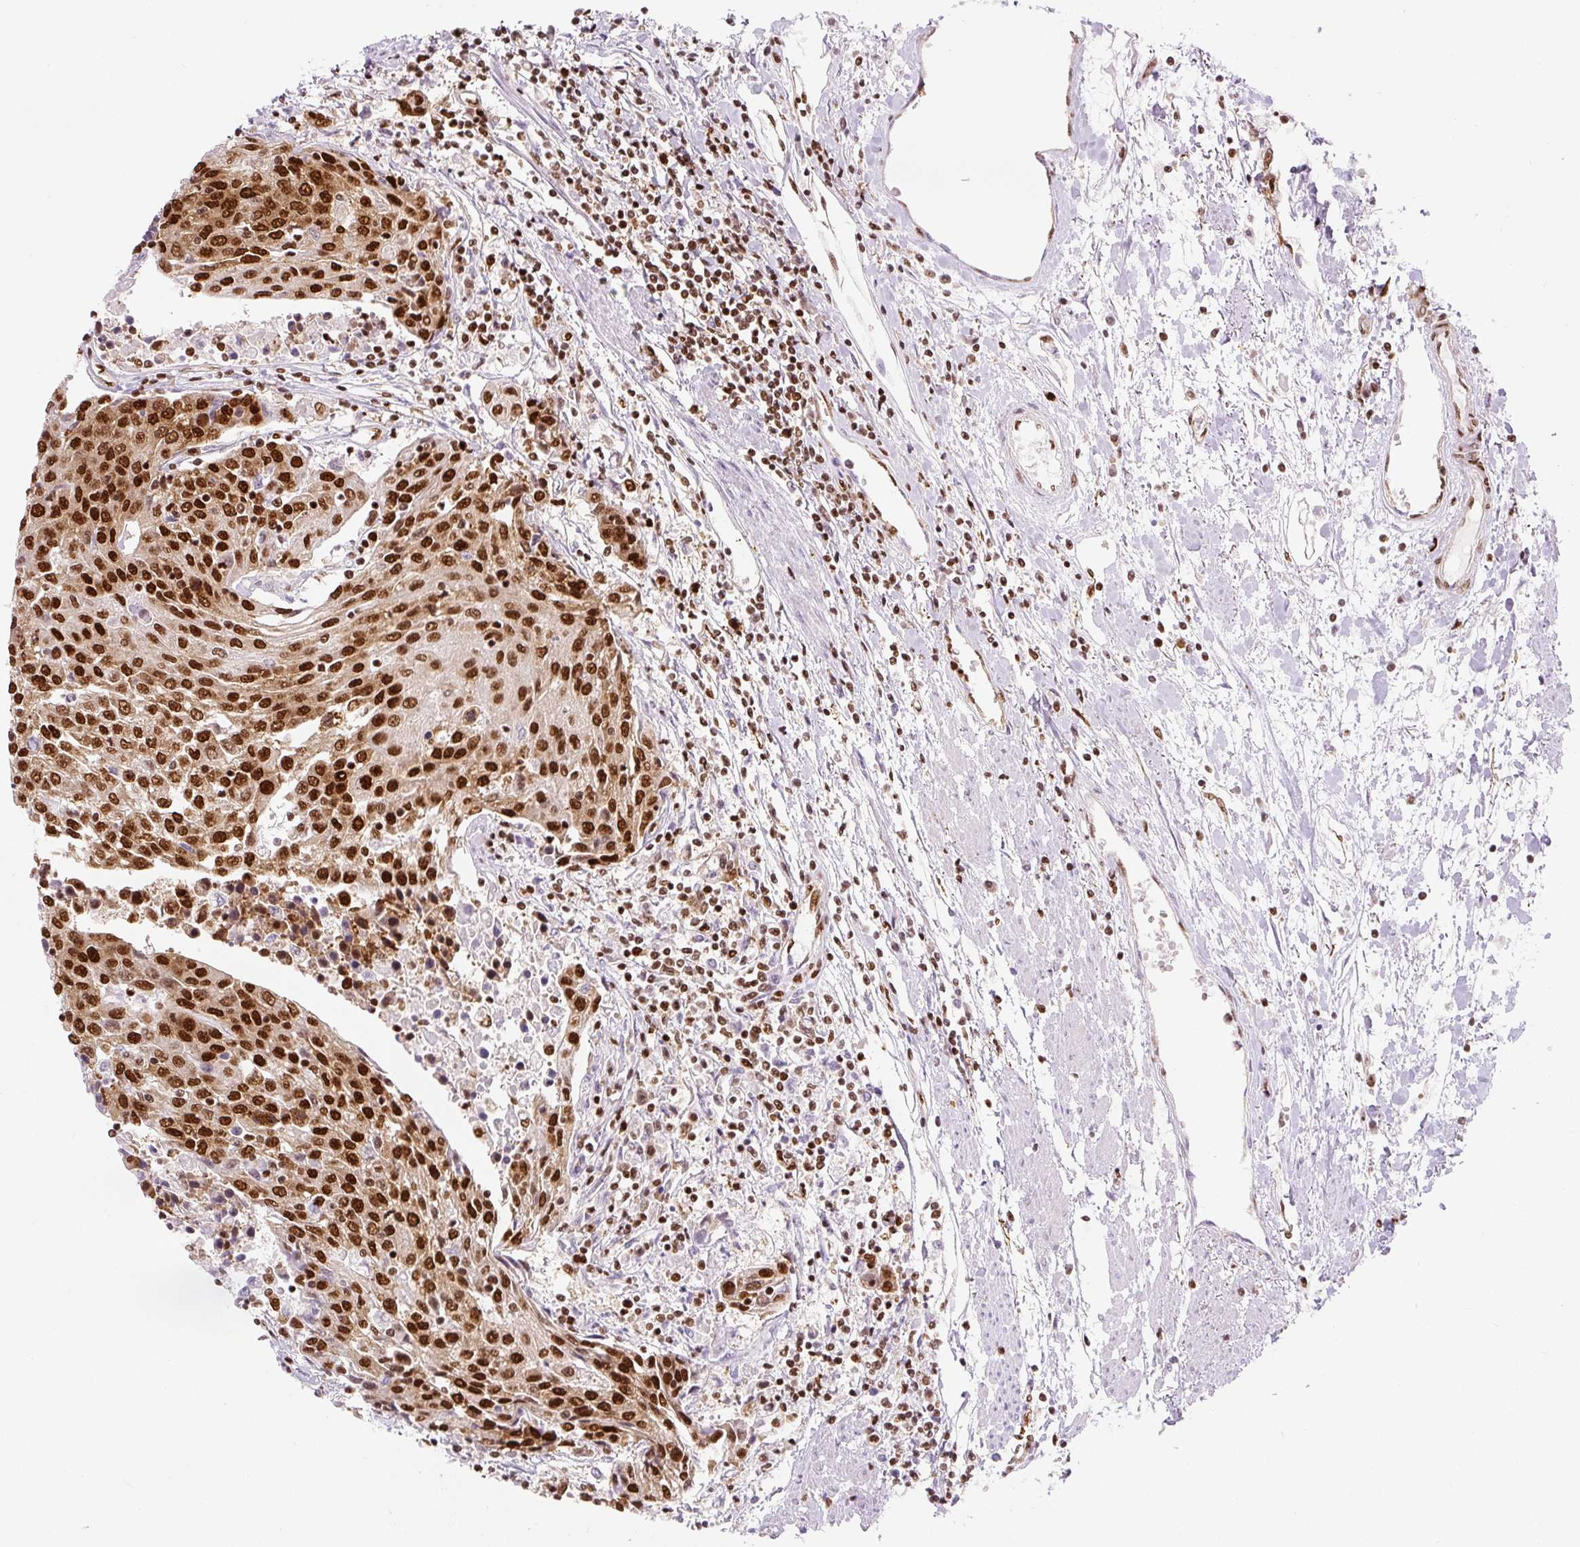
{"staining": {"intensity": "strong", "quantity": ">75%", "location": "nuclear"}, "tissue": "urothelial cancer", "cell_type": "Tumor cells", "image_type": "cancer", "snomed": [{"axis": "morphology", "description": "Urothelial carcinoma, High grade"}, {"axis": "topography", "description": "Urinary bladder"}], "caption": "This image displays immunohistochemistry staining of human urothelial cancer, with high strong nuclear positivity in about >75% of tumor cells.", "gene": "FUS", "patient": {"sex": "female", "age": 85}}